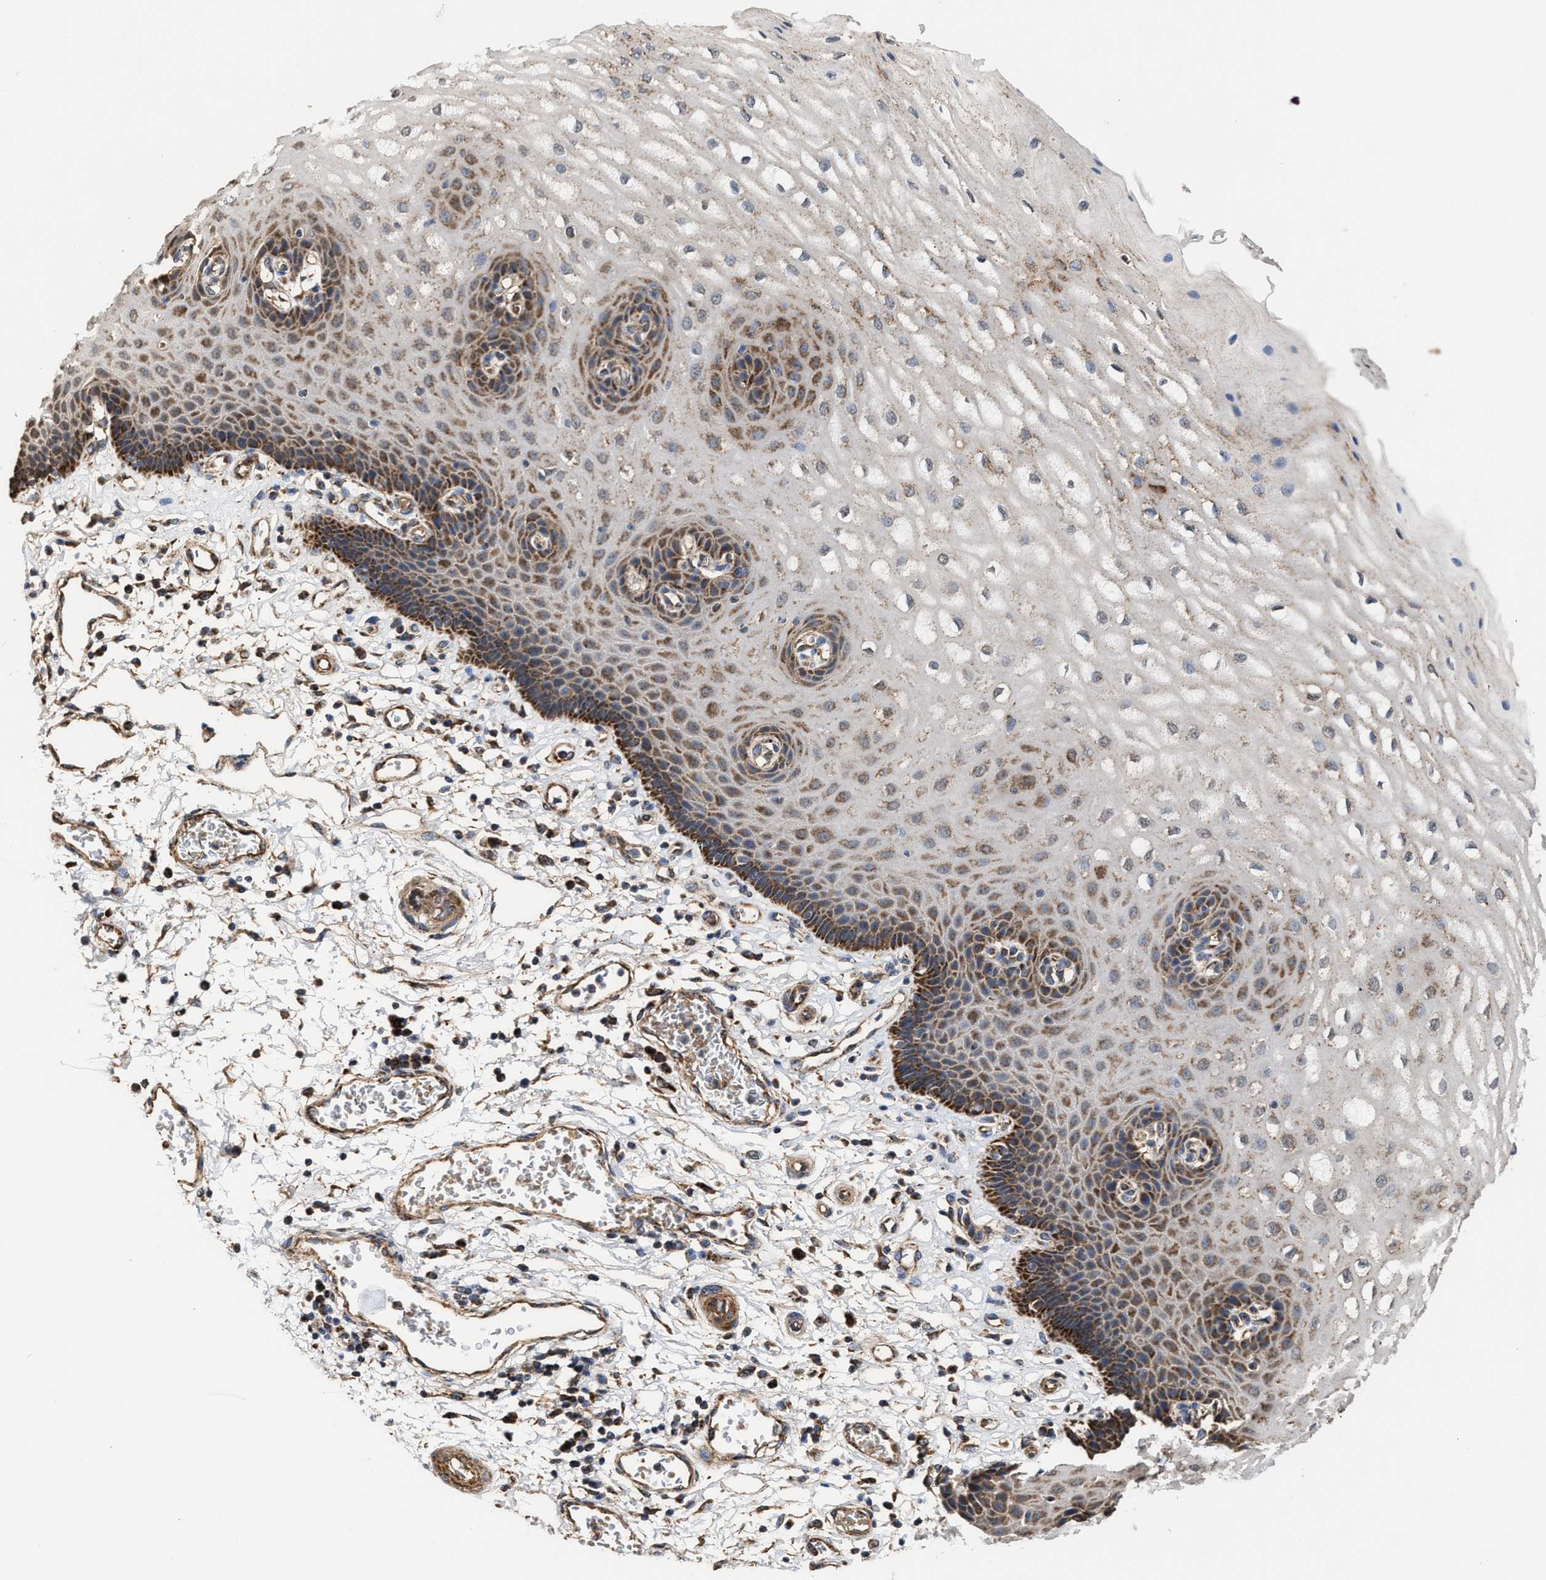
{"staining": {"intensity": "strong", "quantity": "25%-75%", "location": "cytoplasmic/membranous"}, "tissue": "esophagus", "cell_type": "Squamous epithelial cells", "image_type": "normal", "snomed": [{"axis": "morphology", "description": "Normal tissue, NOS"}, {"axis": "topography", "description": "Esophagus"}], "caption": "The image reveals staining of normal esophagus, revealing strong cytoplasmic/membranous protein staining (brown color) within squamous epithelial cells.", "gene": "MECR", "patient": {"sex": "male", "age": 54}}